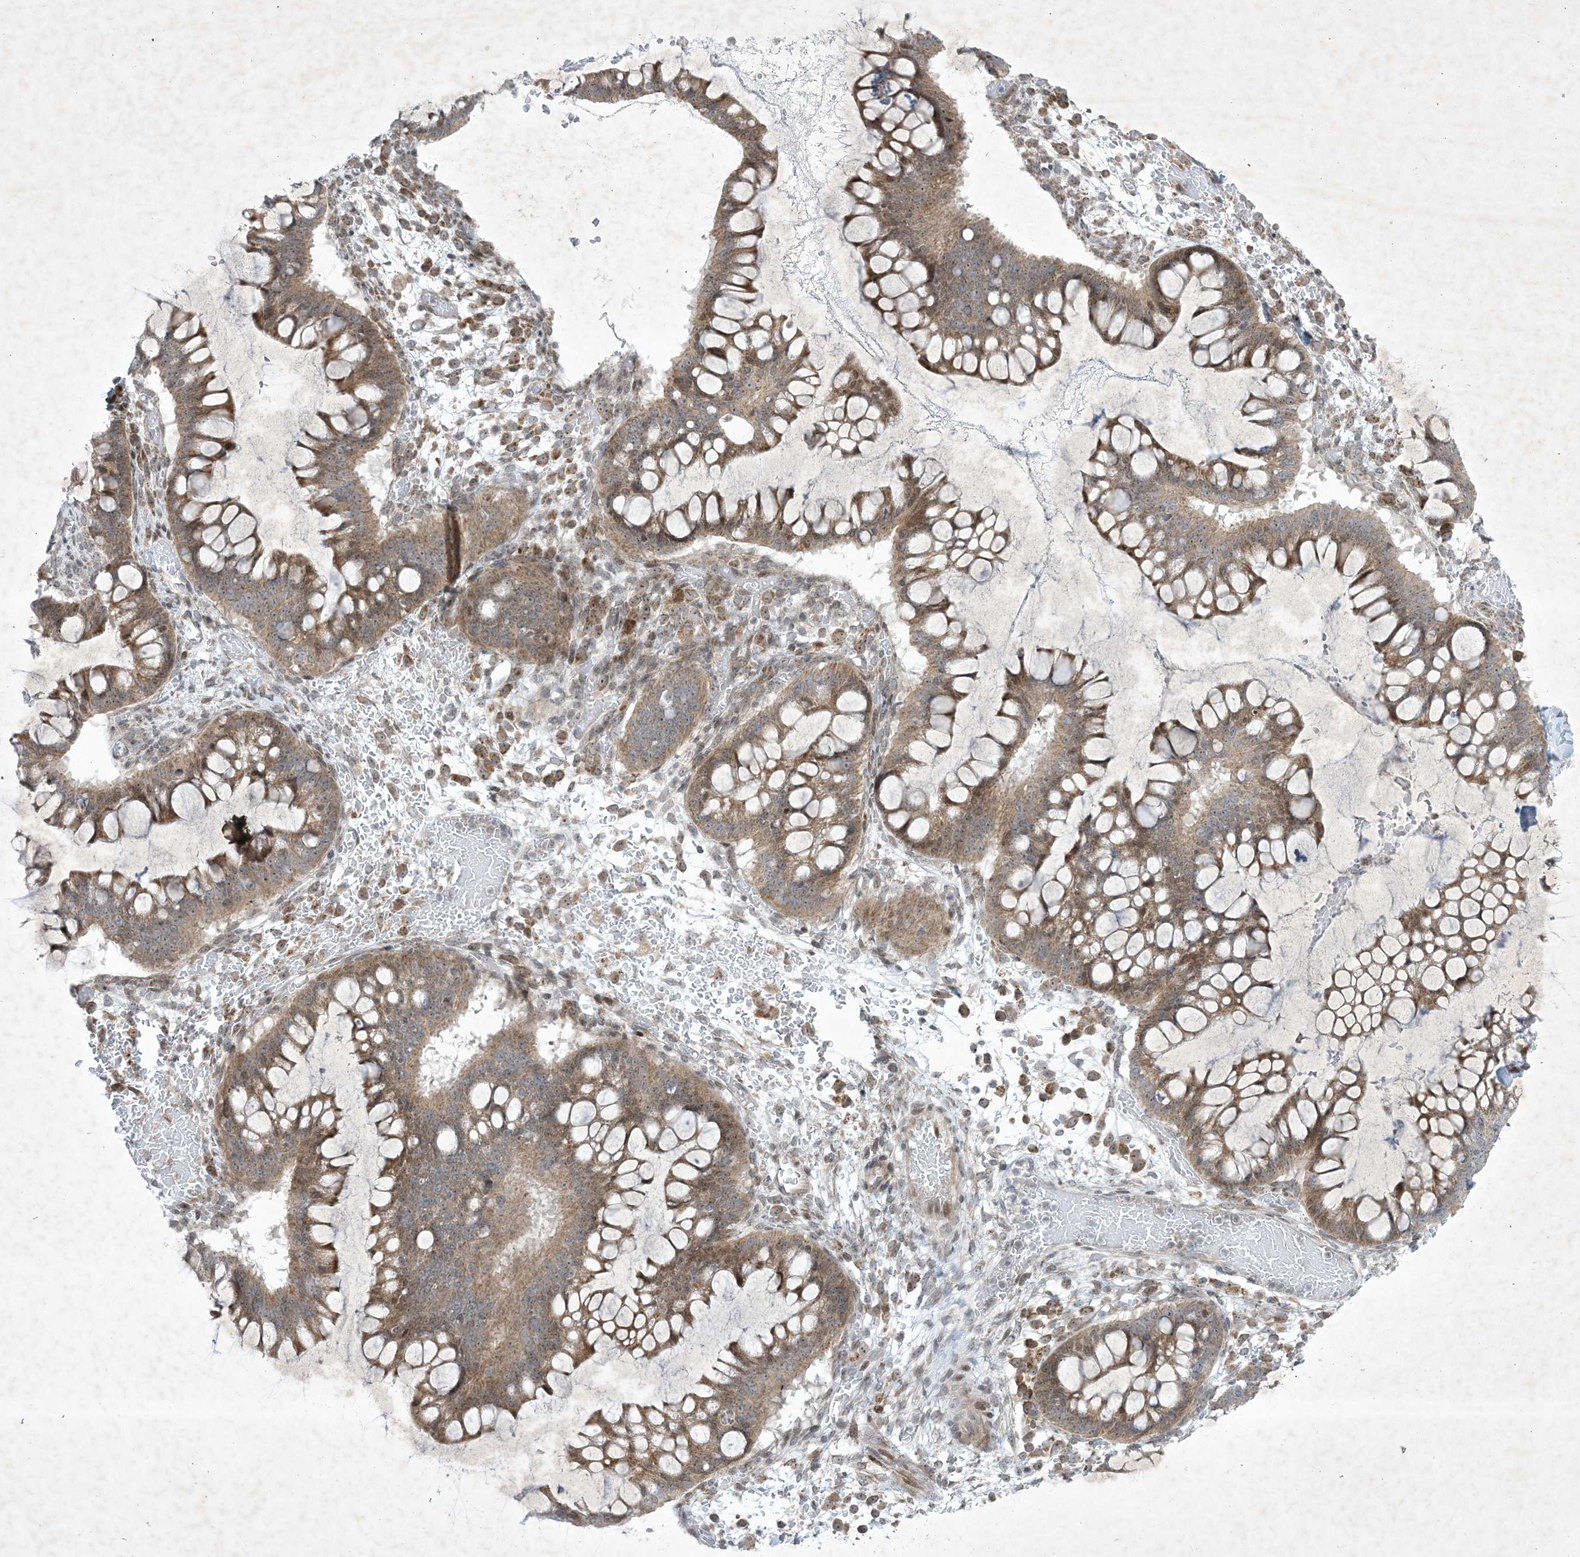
{"staining": {"intensity": "moderate", "quantity": "25%-75%", "location": "cytoplasmic/membranous"}, "tissue": "ovarian cancer", "cell_type": "Tumor cells", "image_type": "cancer", "snomed": [{"axis": "morphology", "description": "Cystadenocarcinoma, mucinous, NOS"}, {"axis": "topography", "description": "Ovary"}], "caption": "A histopathology image of human ovarian cancer stained for a protein shows moderate cytoplasmic/membranous brown staining in tumor cells. Ihc stains the protein in brown and the nuclei are stained blue.", "gene": "SOGA3", "patient": {"sex": "female", "age": 73}}